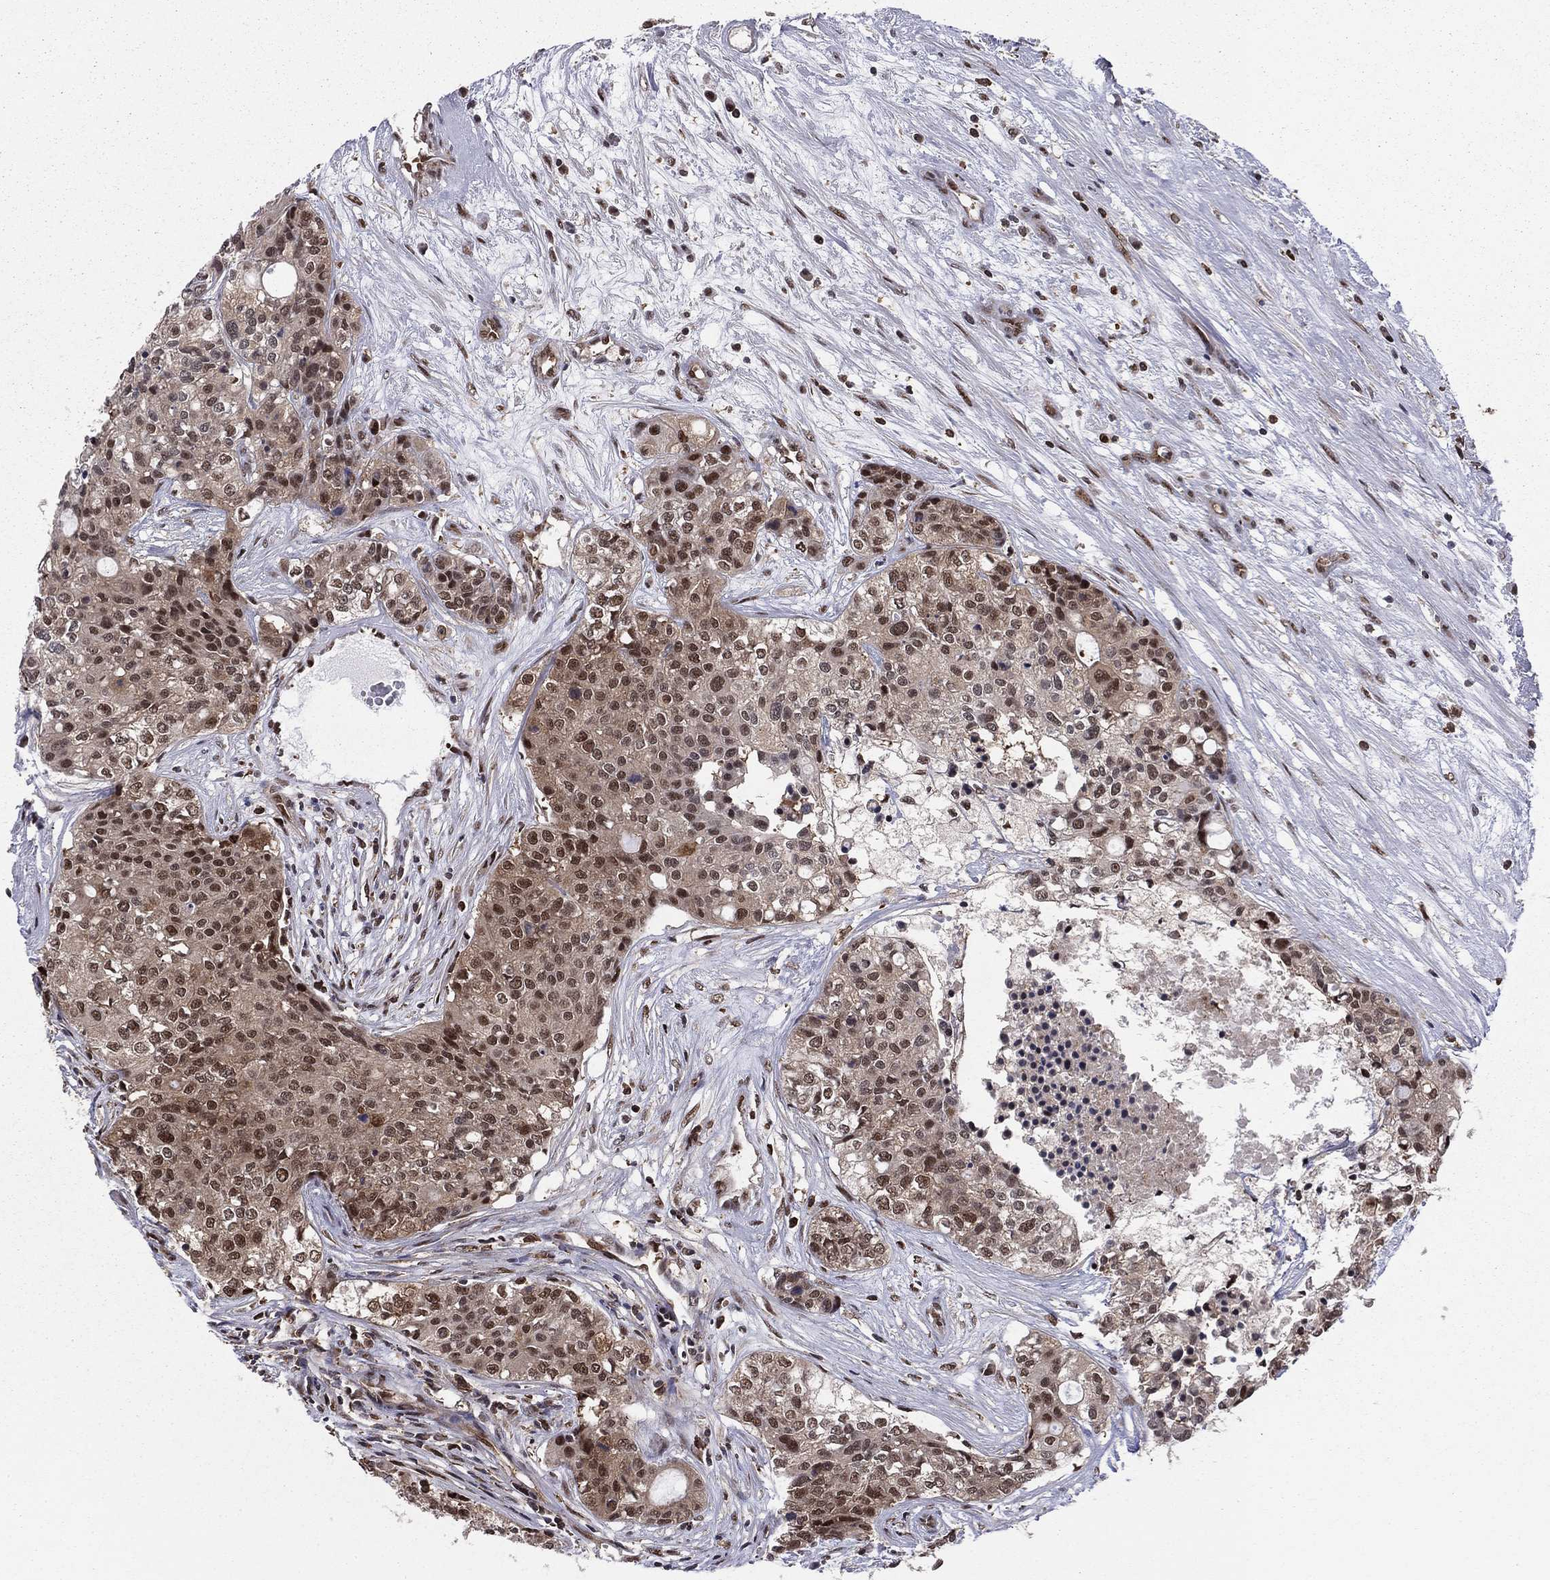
{"staining": {"intensity": "moderate", "quantity": "25%-75%", "location": "nuclear"}, "tissue": "carcinoid", "cell_type": "Tumor cells", "image_type": "cancer", "snomed": [{"axis": "morphology", "description": "Carcinoid, malignant, NOS"}, {"axis": "topography", "description": "Colon"}], "caption": "Moderate nuclear protein staining is appreciated in approximately 25%-75% of tumor cells in carcinoid. (IHC, brightfield microscopy, high magnification).", "gene": "PSMD2", "patient": {"sex": "male", "age": 81}}